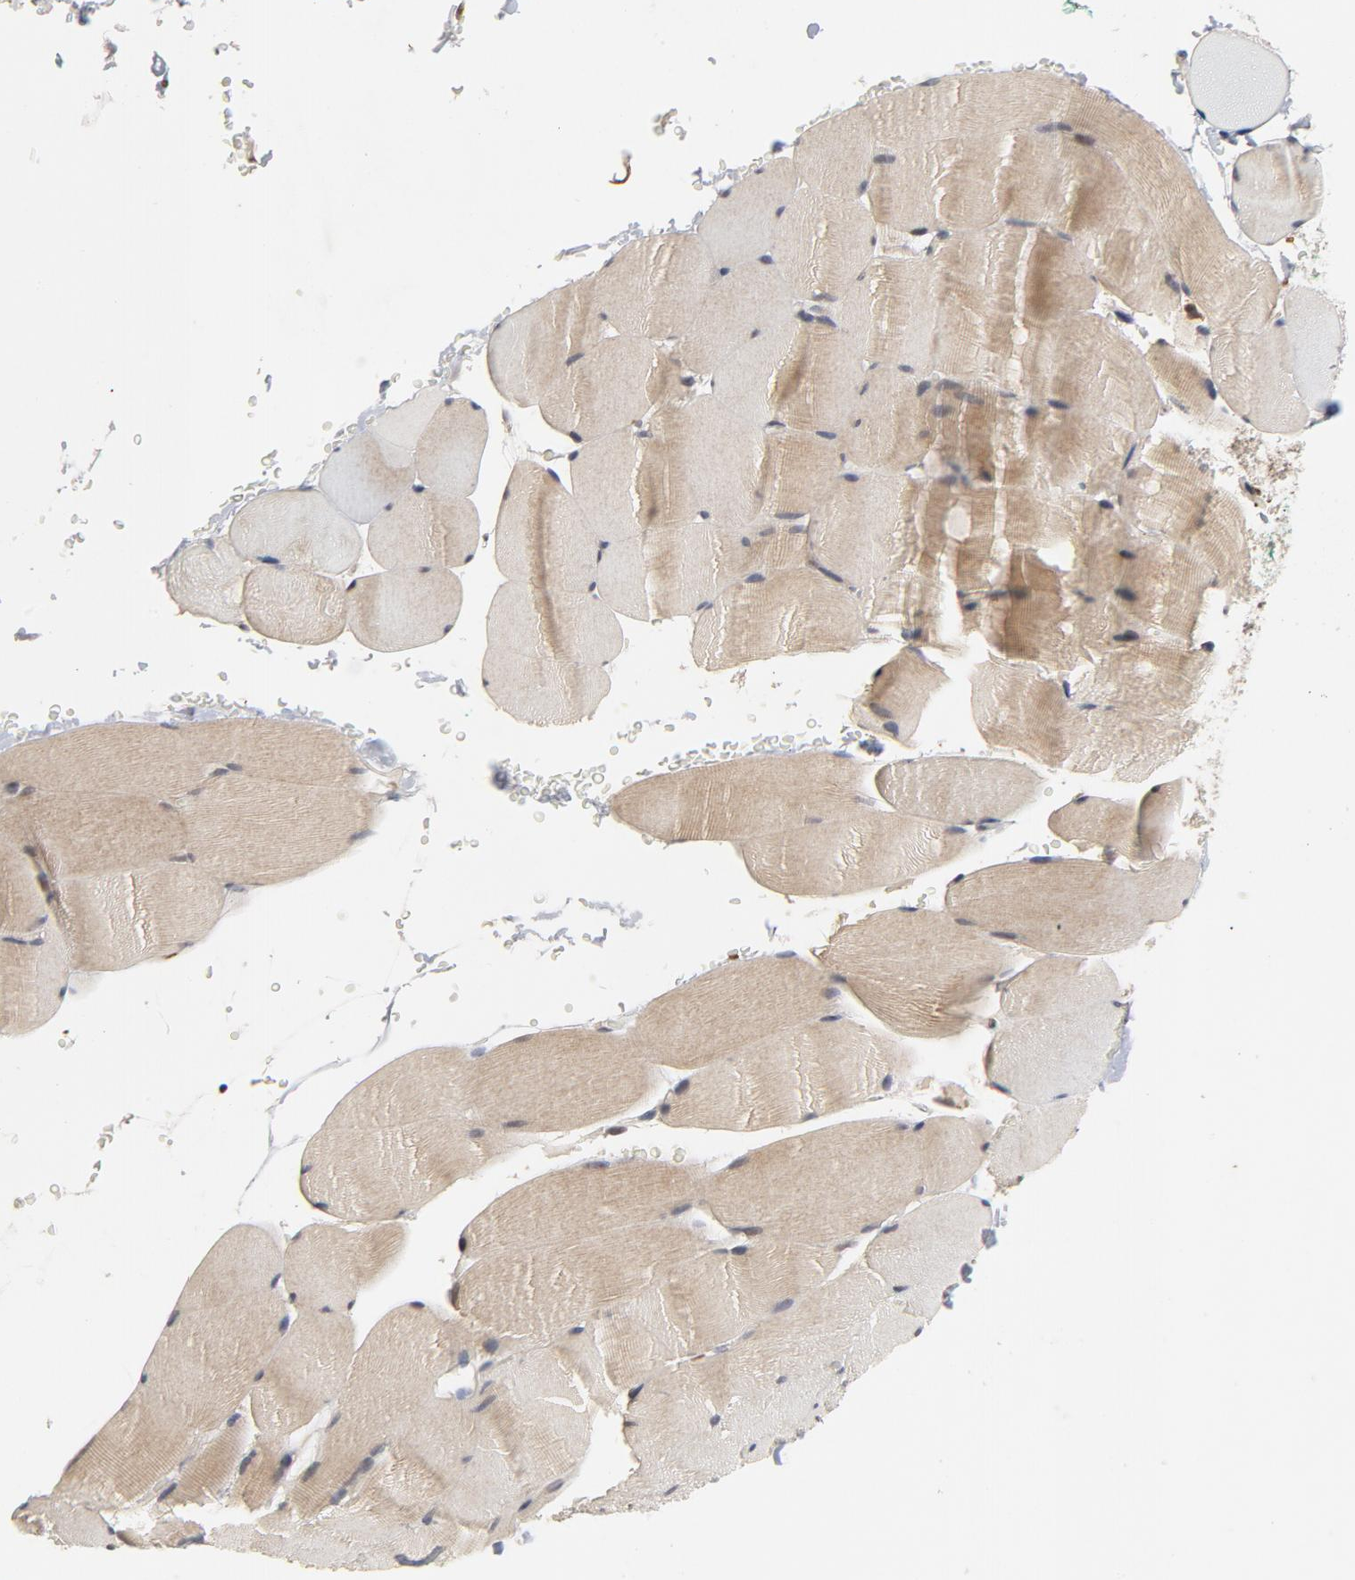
{"staining": {"intensity": "negative", "quantity": "none", "location": "none"}, "tissue": "skeletal muscle", "cell_type": "Myocytes", "image_type": "normal", "snomed": [{"axis": "morphology", "description": "Normal tissue, NOS"}, {"axis": "topography", "description": "Skeletal muscle"}], "caption": "Micrograph shows no protein positivity in myocytes of benign skeletal muscle.", "gene": "RTL5", "patient": {"sex": "male", "age": 62}}